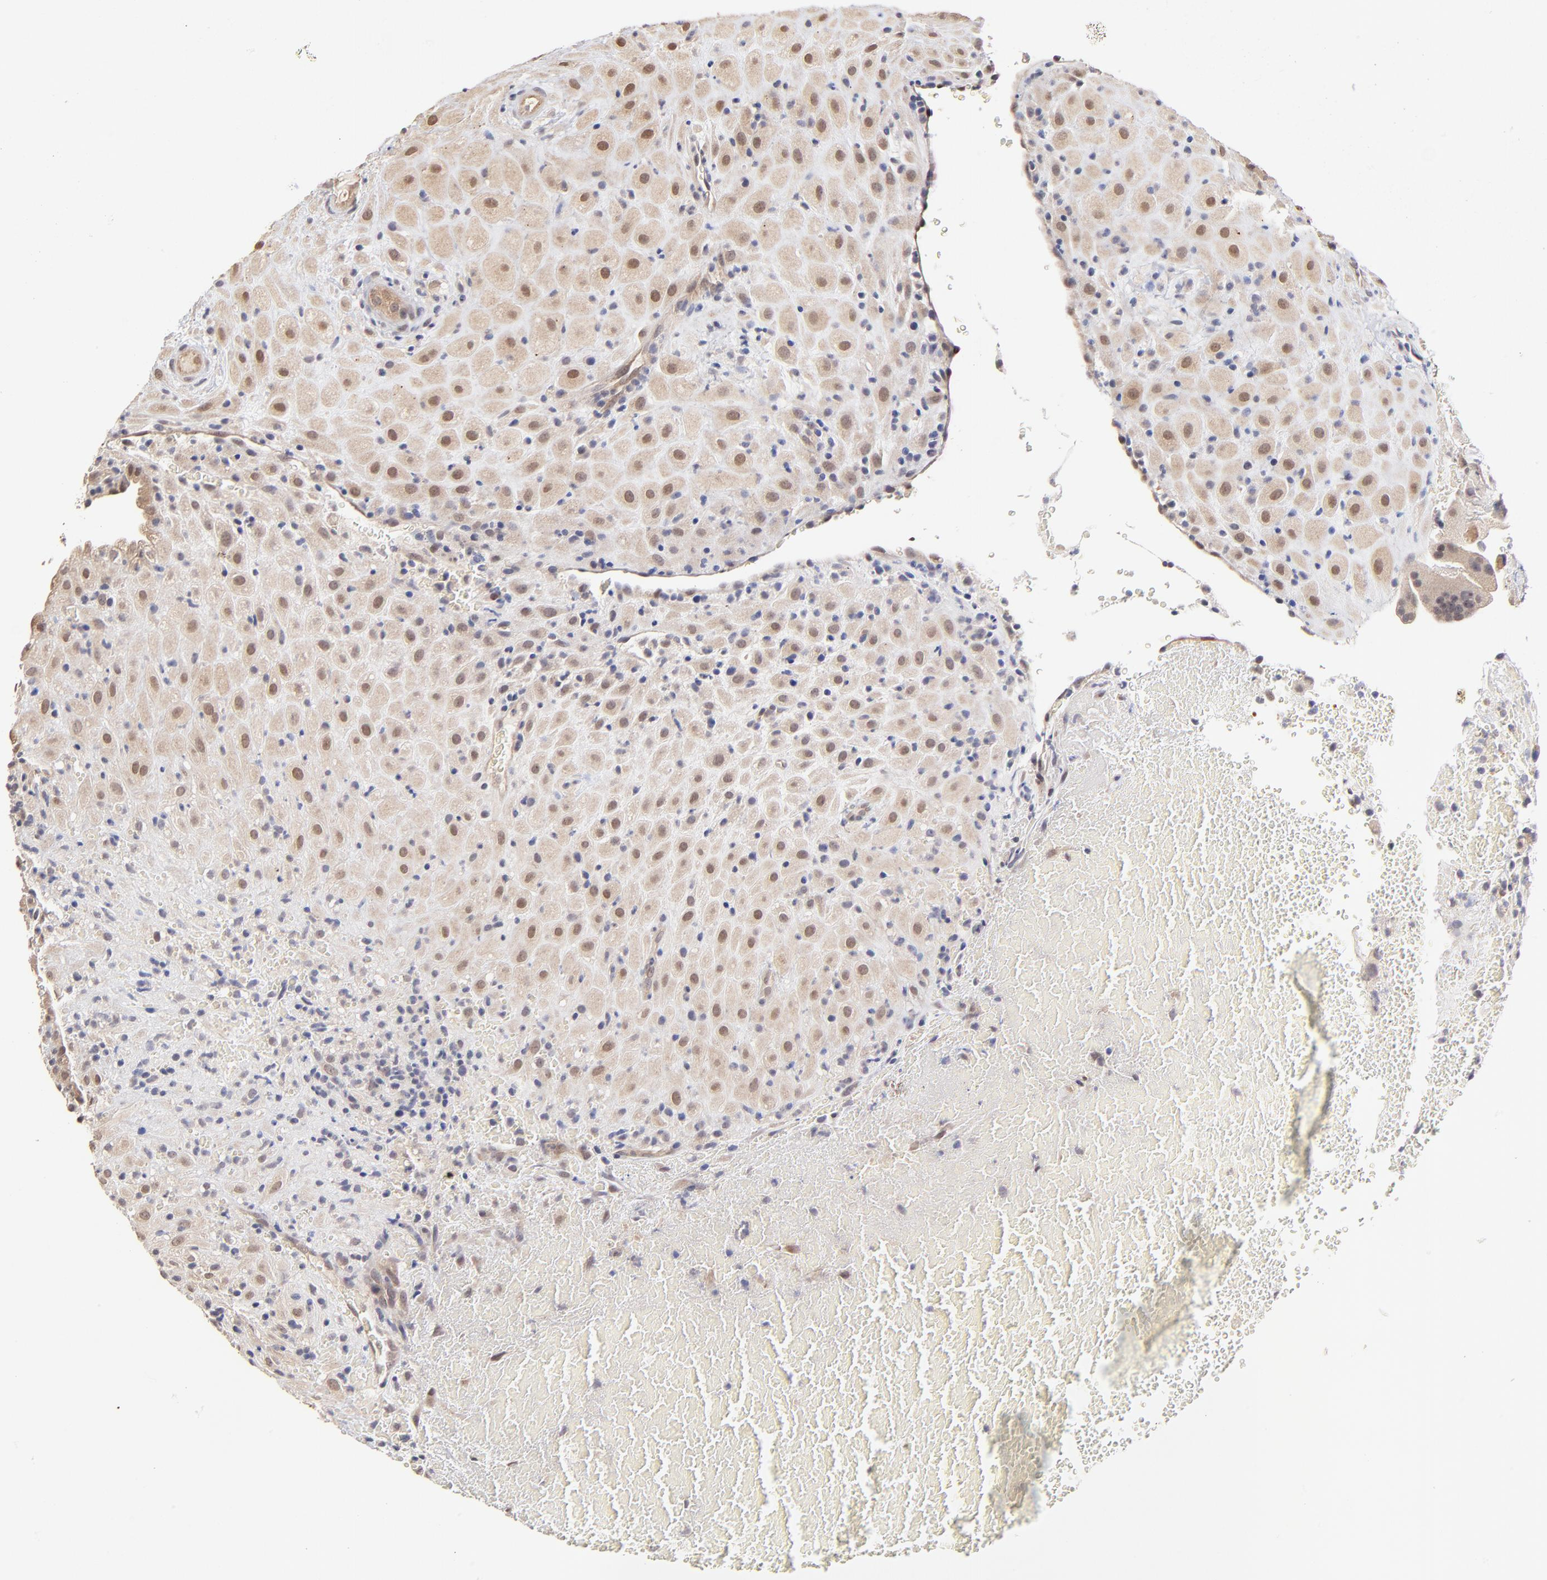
{"staining": {"intensity": "moderate", "quantity": ">75%", "location": "cytoplasmic/membranous,nuclear"}, "tissue": "placenta", "cell_type": "Decidual cells", "image_type": "normal", "snomed": [{"axis": "morphology", "description": "Normal tissue, NOS"}, {"axis": "topography", "description": "Placenta"}], "caption": "This is an image of immunohistochemistry (IHC) staining of normal placenta, which shows moderate positivity in the cytoplasmic/membranous,nuclear of decidual cells.", "gene": "ZNF10", "patient": {"sex": "female", "age": 19}}